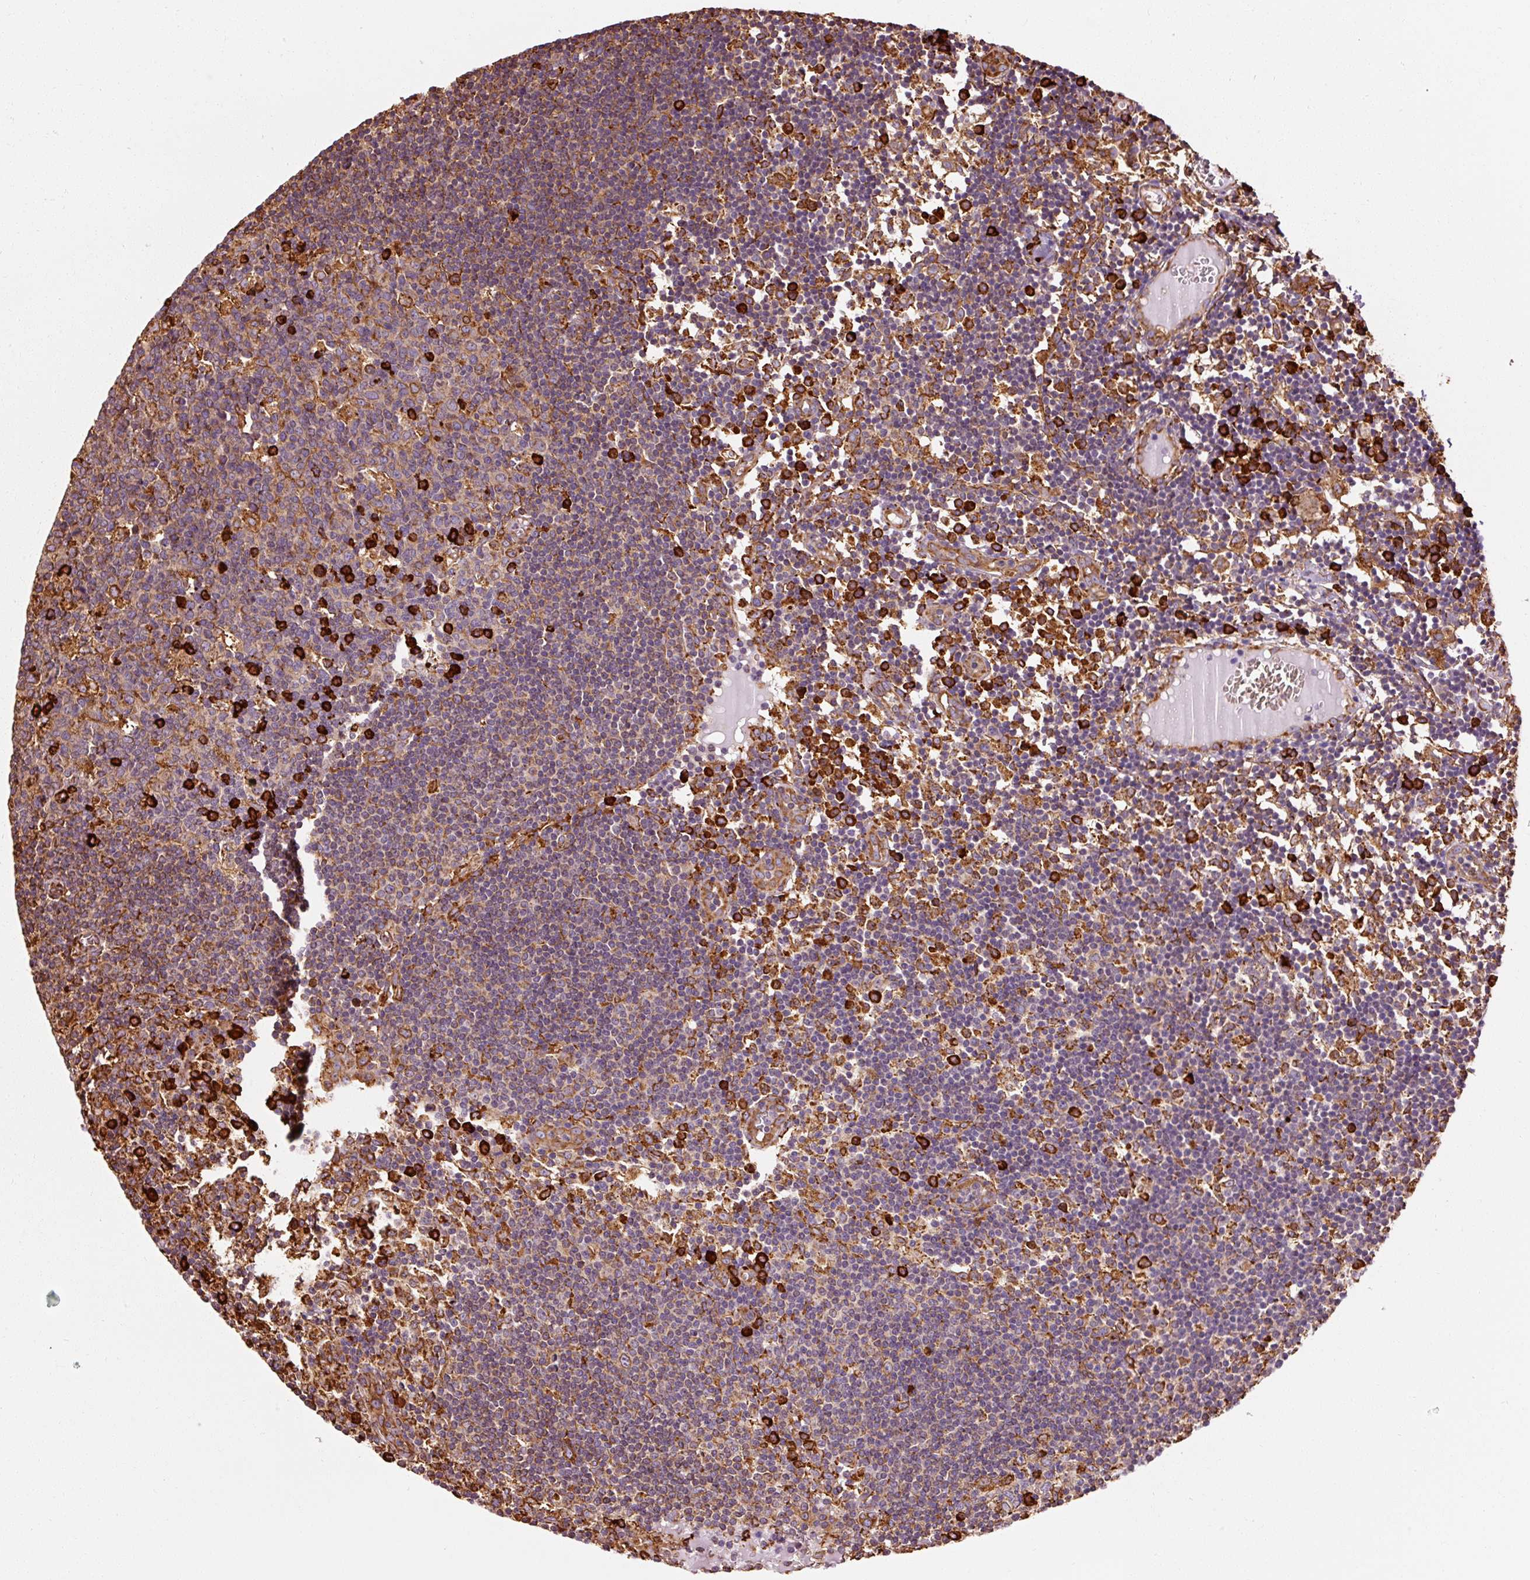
{"staining": {"intensity": "strong", "quantity": "<25%", "location": "cytoplasmic/membranous"}, "tissue": "lymph node", "cell_type": "Germinal center cells", "image_type": "normal", "snomed": [{"axis": "morphology", "description": "Normal tissue, NOS"}, {"axis": "topography", "description": "Lymph node"}], "caption": "A brown stain shows strong cytoplasmic/membranous expression of a protein in germinal center cells of unremarkable human lymph node.", "gene": "ENSG00000256500", "patient": {"sex": "female", "age": 45}}